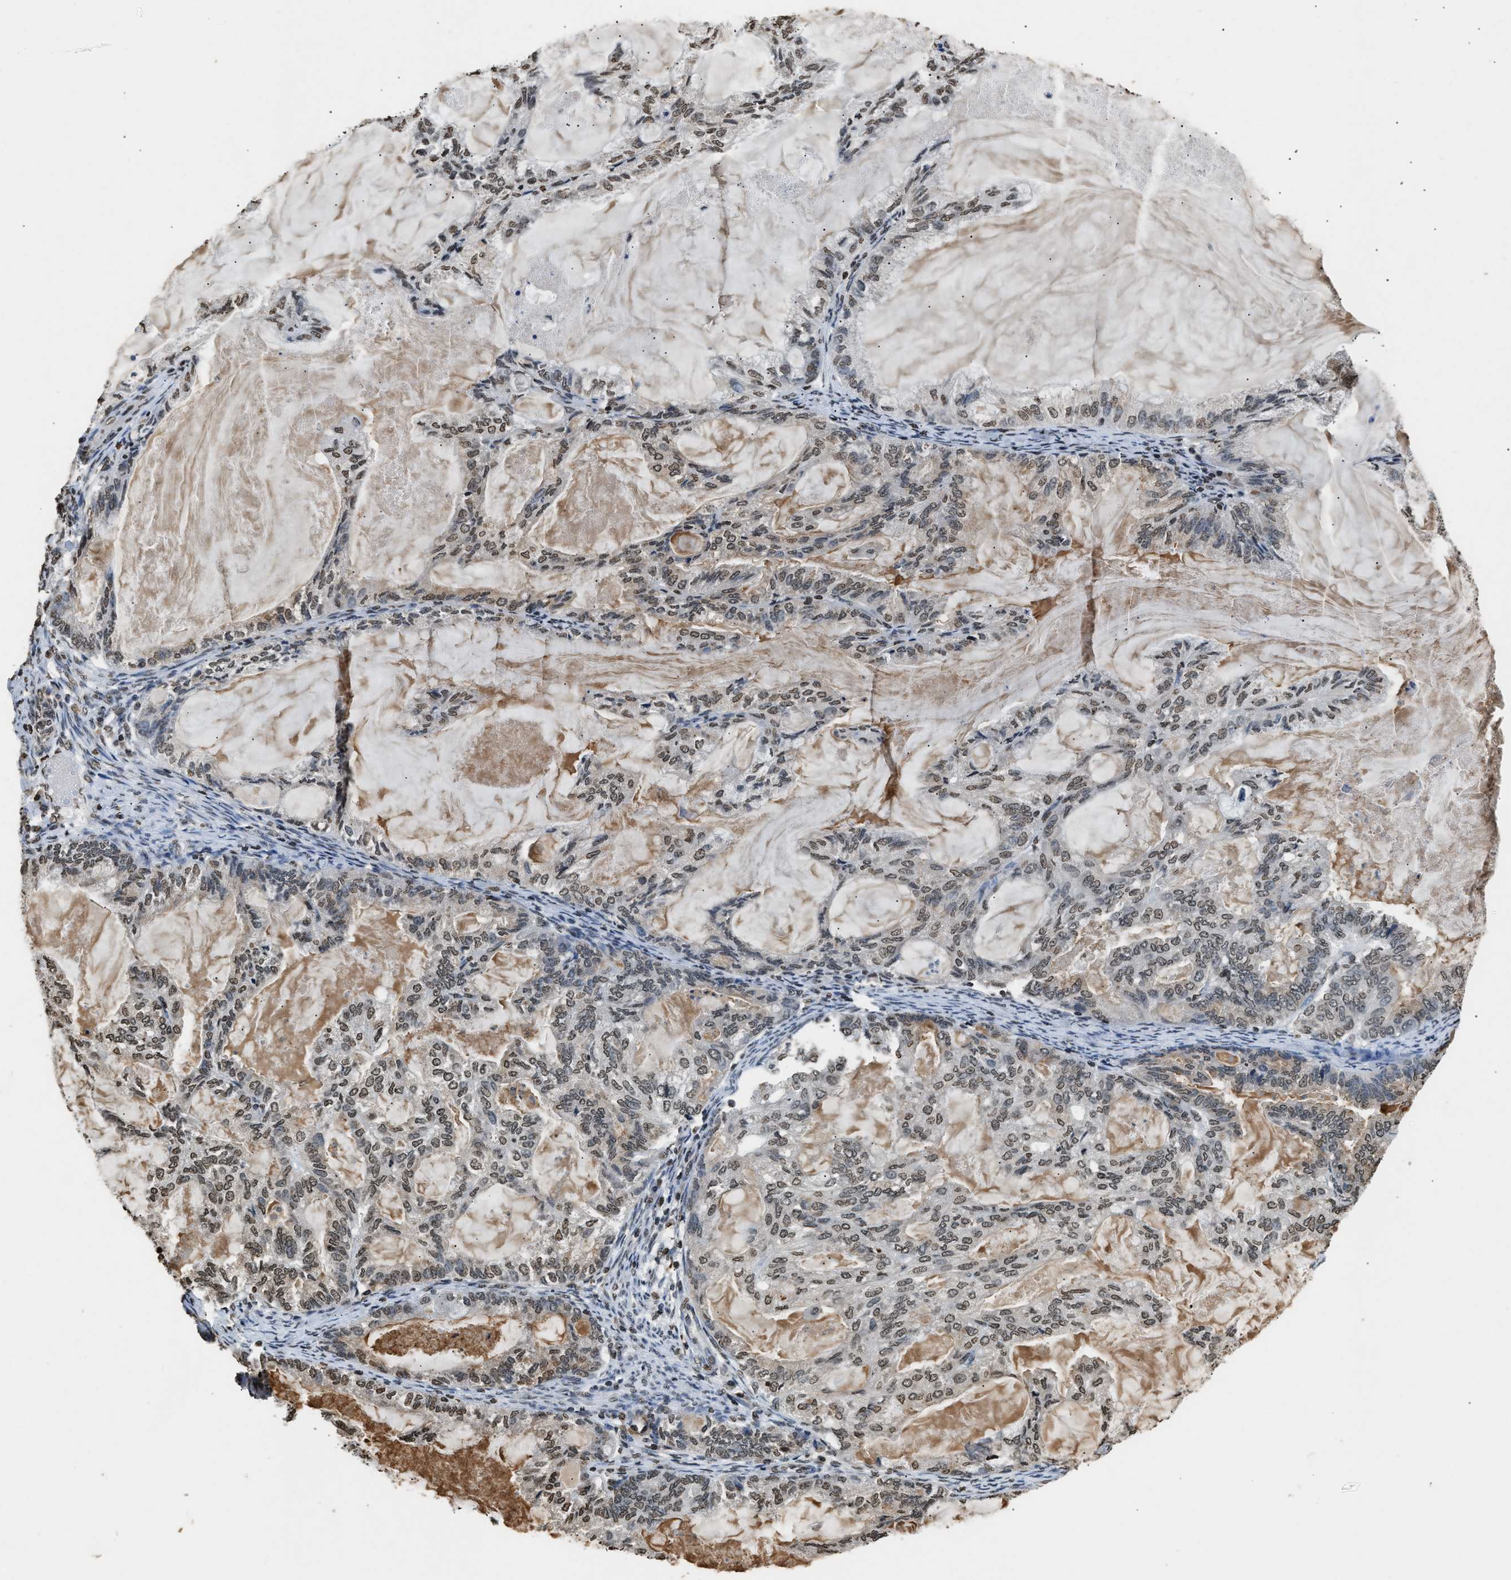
{"staining": {"intensity": "weak", "quantity": ">75%", "location": "nuclear"}, "tissue": "endometrial cancer", "cell_type": "Tumor cells", "image_type": "cancer", "snomed": [{"axis": "morphology", "description": "Adenocarcinoma, NOS"}, {"axis": "topography", "description": "Endometrium"}], "caption": "This micrograph displays endometrial cancer stained with immunohistochemistry to label a protein in brown. The nuclear of tumor cells show weak positivity for the protein. Nuclei are counter-stained blue.", "gene": "DNASE1L3", "patient": {"sex": "female", "age": 86}}